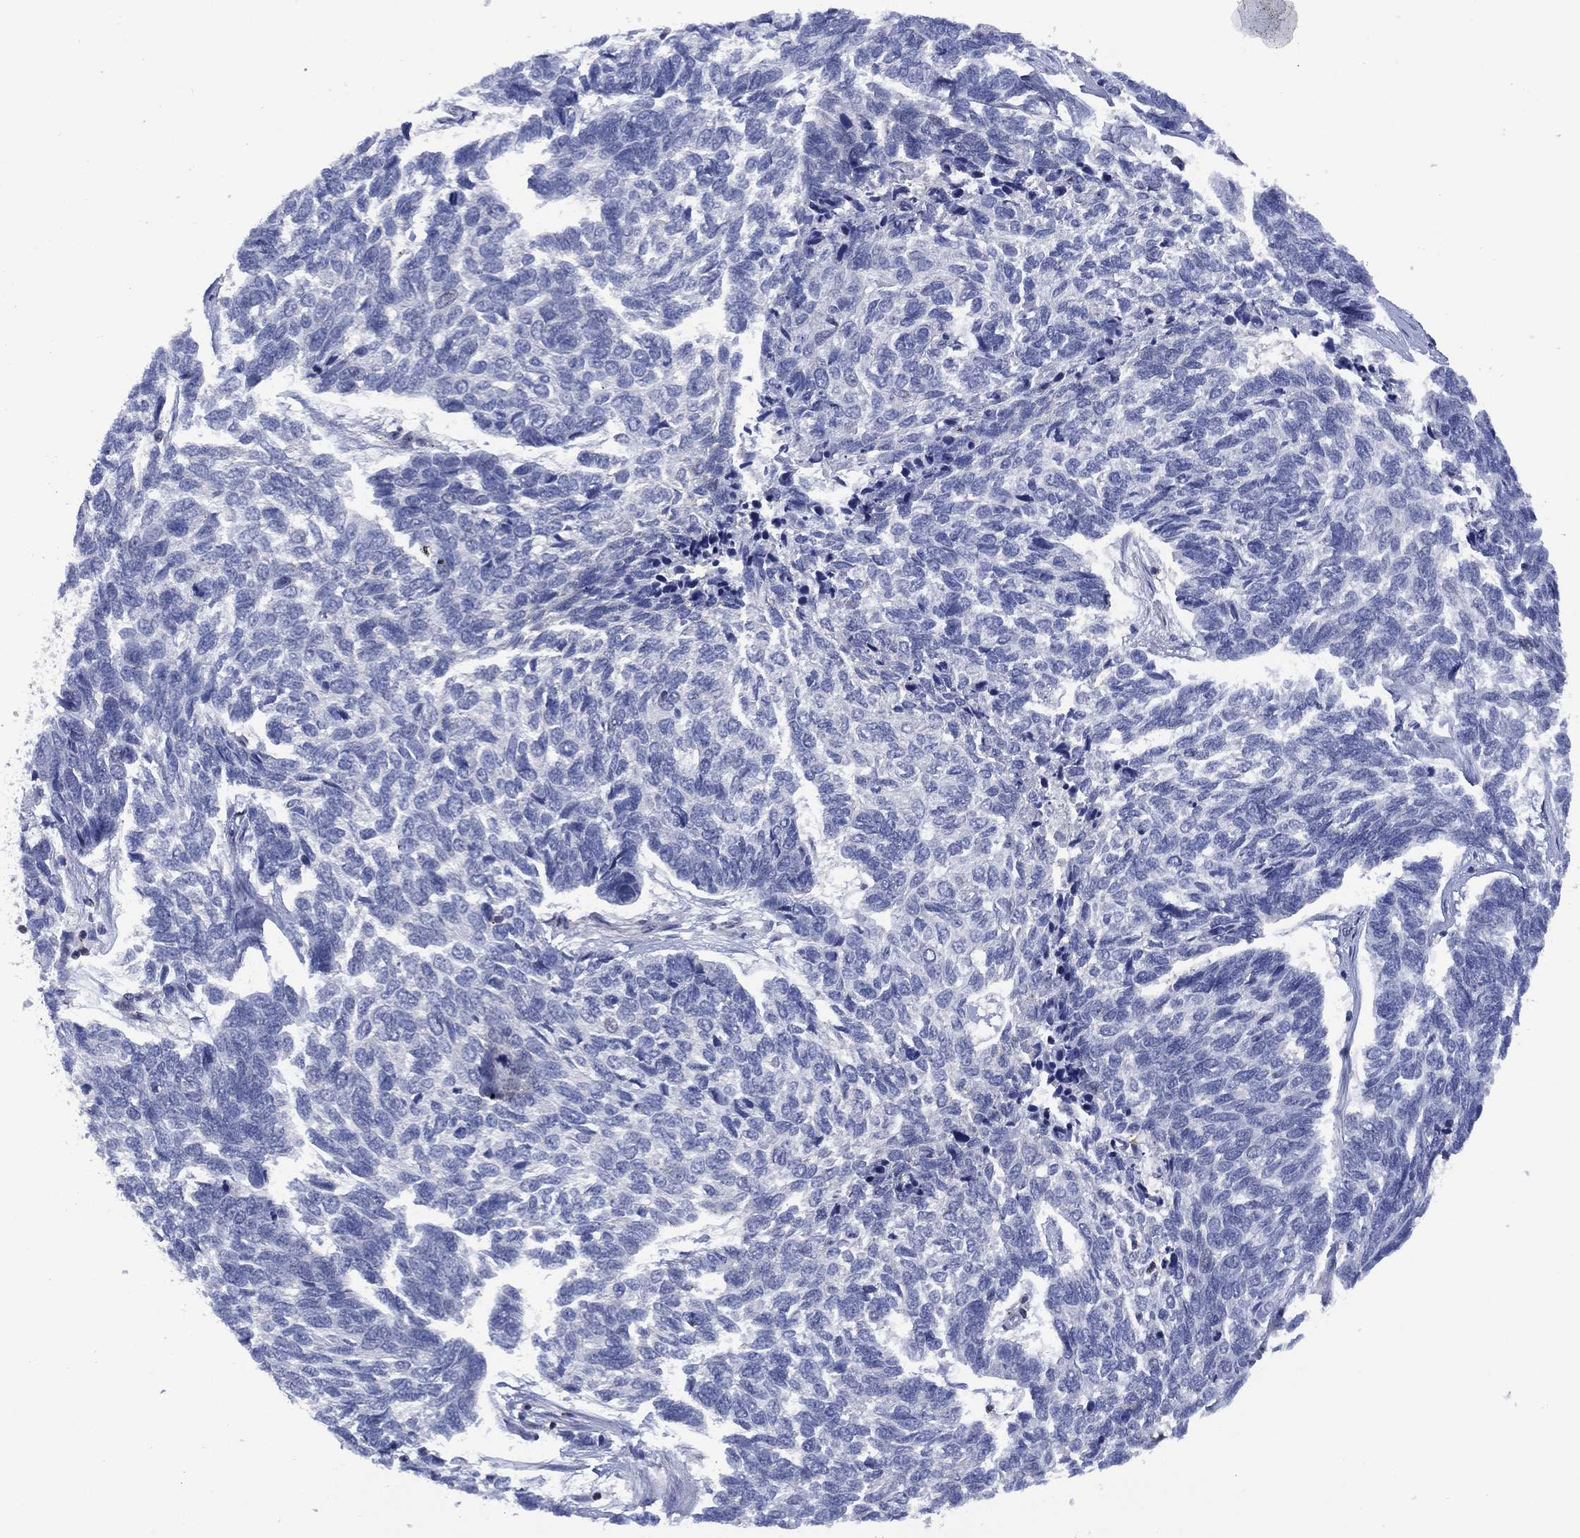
{"staining": {"intensity": "negative", "quantity": "none", "location": "none"}, "tissue": "skin cancer", "cell_type": "Tumor cells", "image_type": "cancer", "snomed": [{"axis": "morphology", "description": "Basal cell carcinoma"}, {"axis": "topography", "description": "Skin"}], "caption": "Immunohistochemistry of skin basal cell carcinoma displays no expression in tumor cells.", "gene": "SLC4A4", "patient": {"sex": "female", "age": 65}}